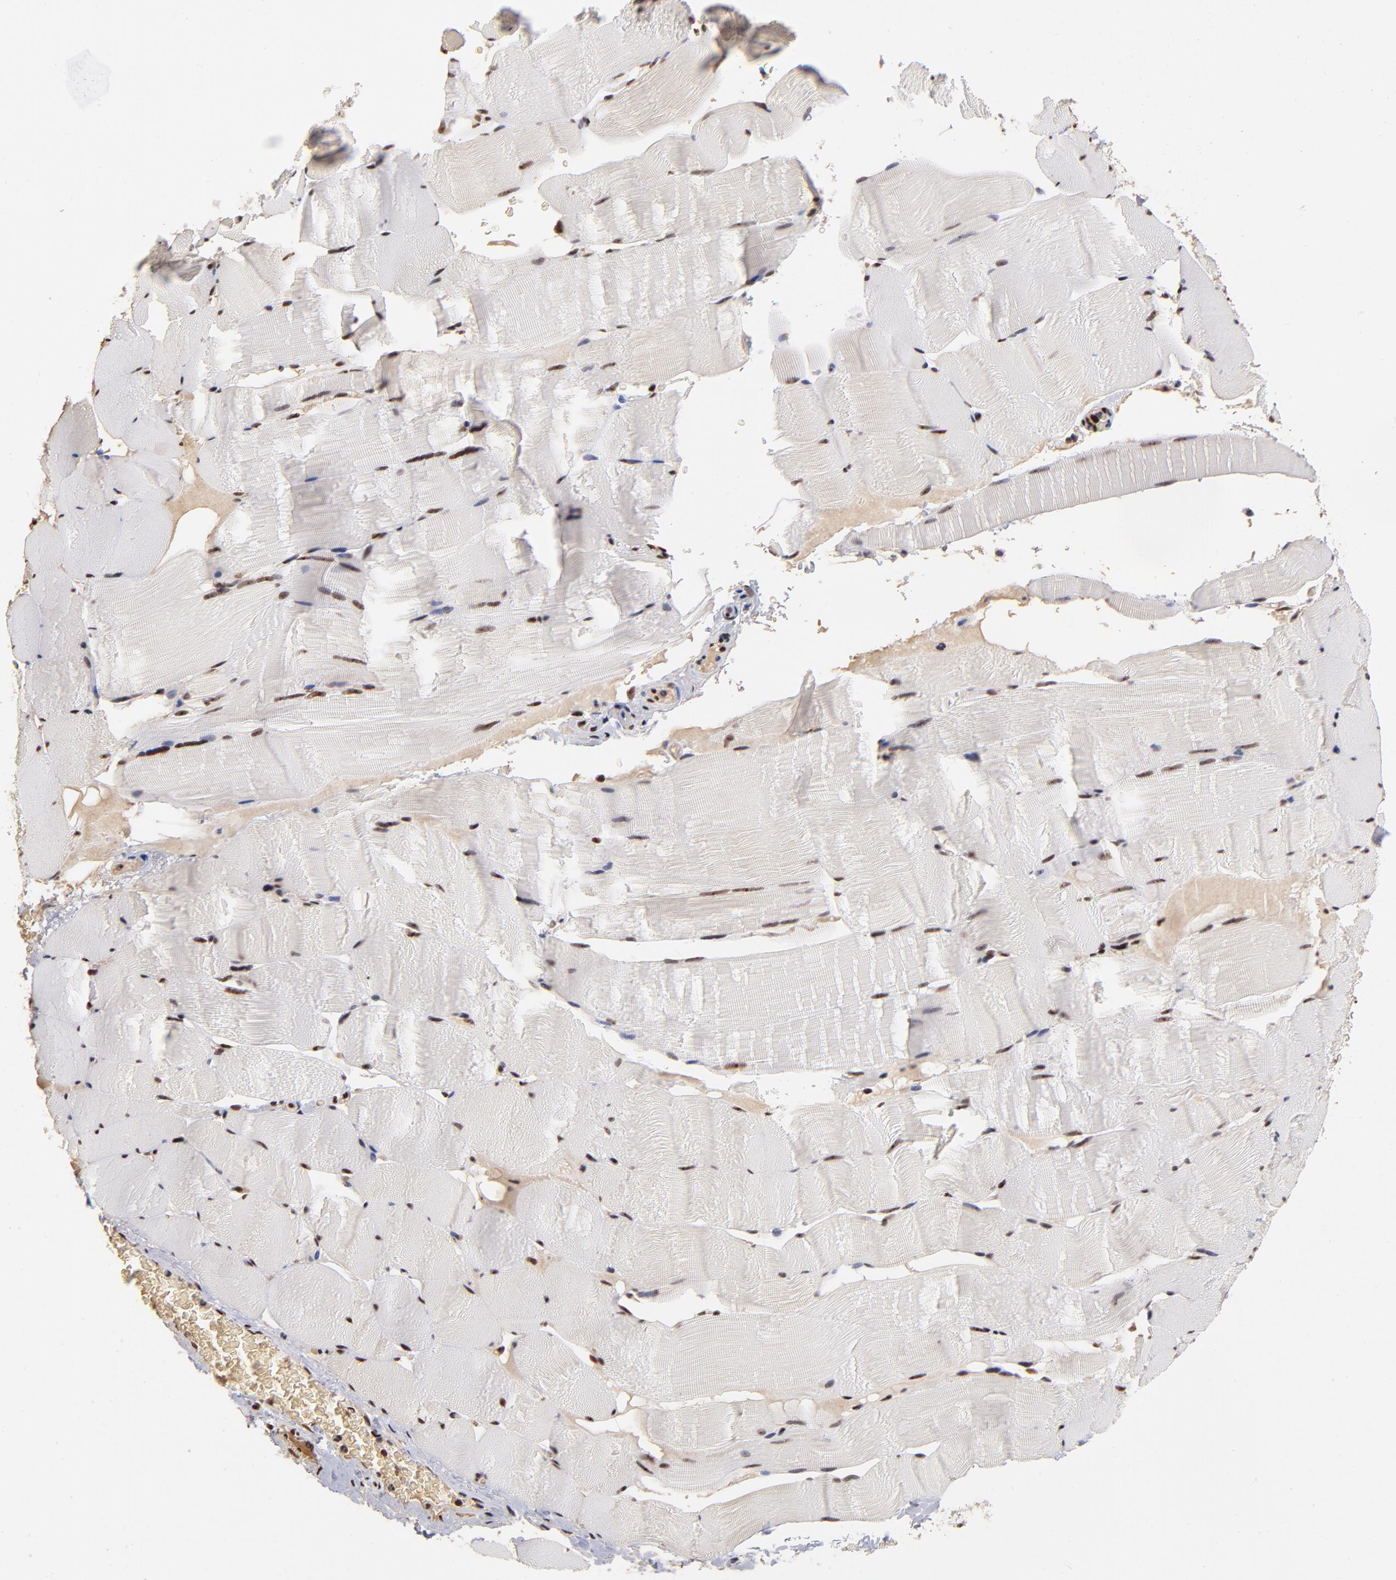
{"staining": {"intensity": "strong", "quantity": ">75%", "location": "nuclear"}, "tissue": "skeletal muscle", "cell_type": "Myocytes", "image_type": "normal", "snomed": [{"axis": "morphology", "description": "Normal tissue, NOS"}, {"axis": "topography", "description": "Skeletal muscle"}], "caption": "Approximately >75% of myocytes in normal human skeletal muscle show strong nuclear protein staining as visualized by brown immunohistochemical staining.", "gene": "ZNF146", "patient": {"sex": "male", "age": 62}}